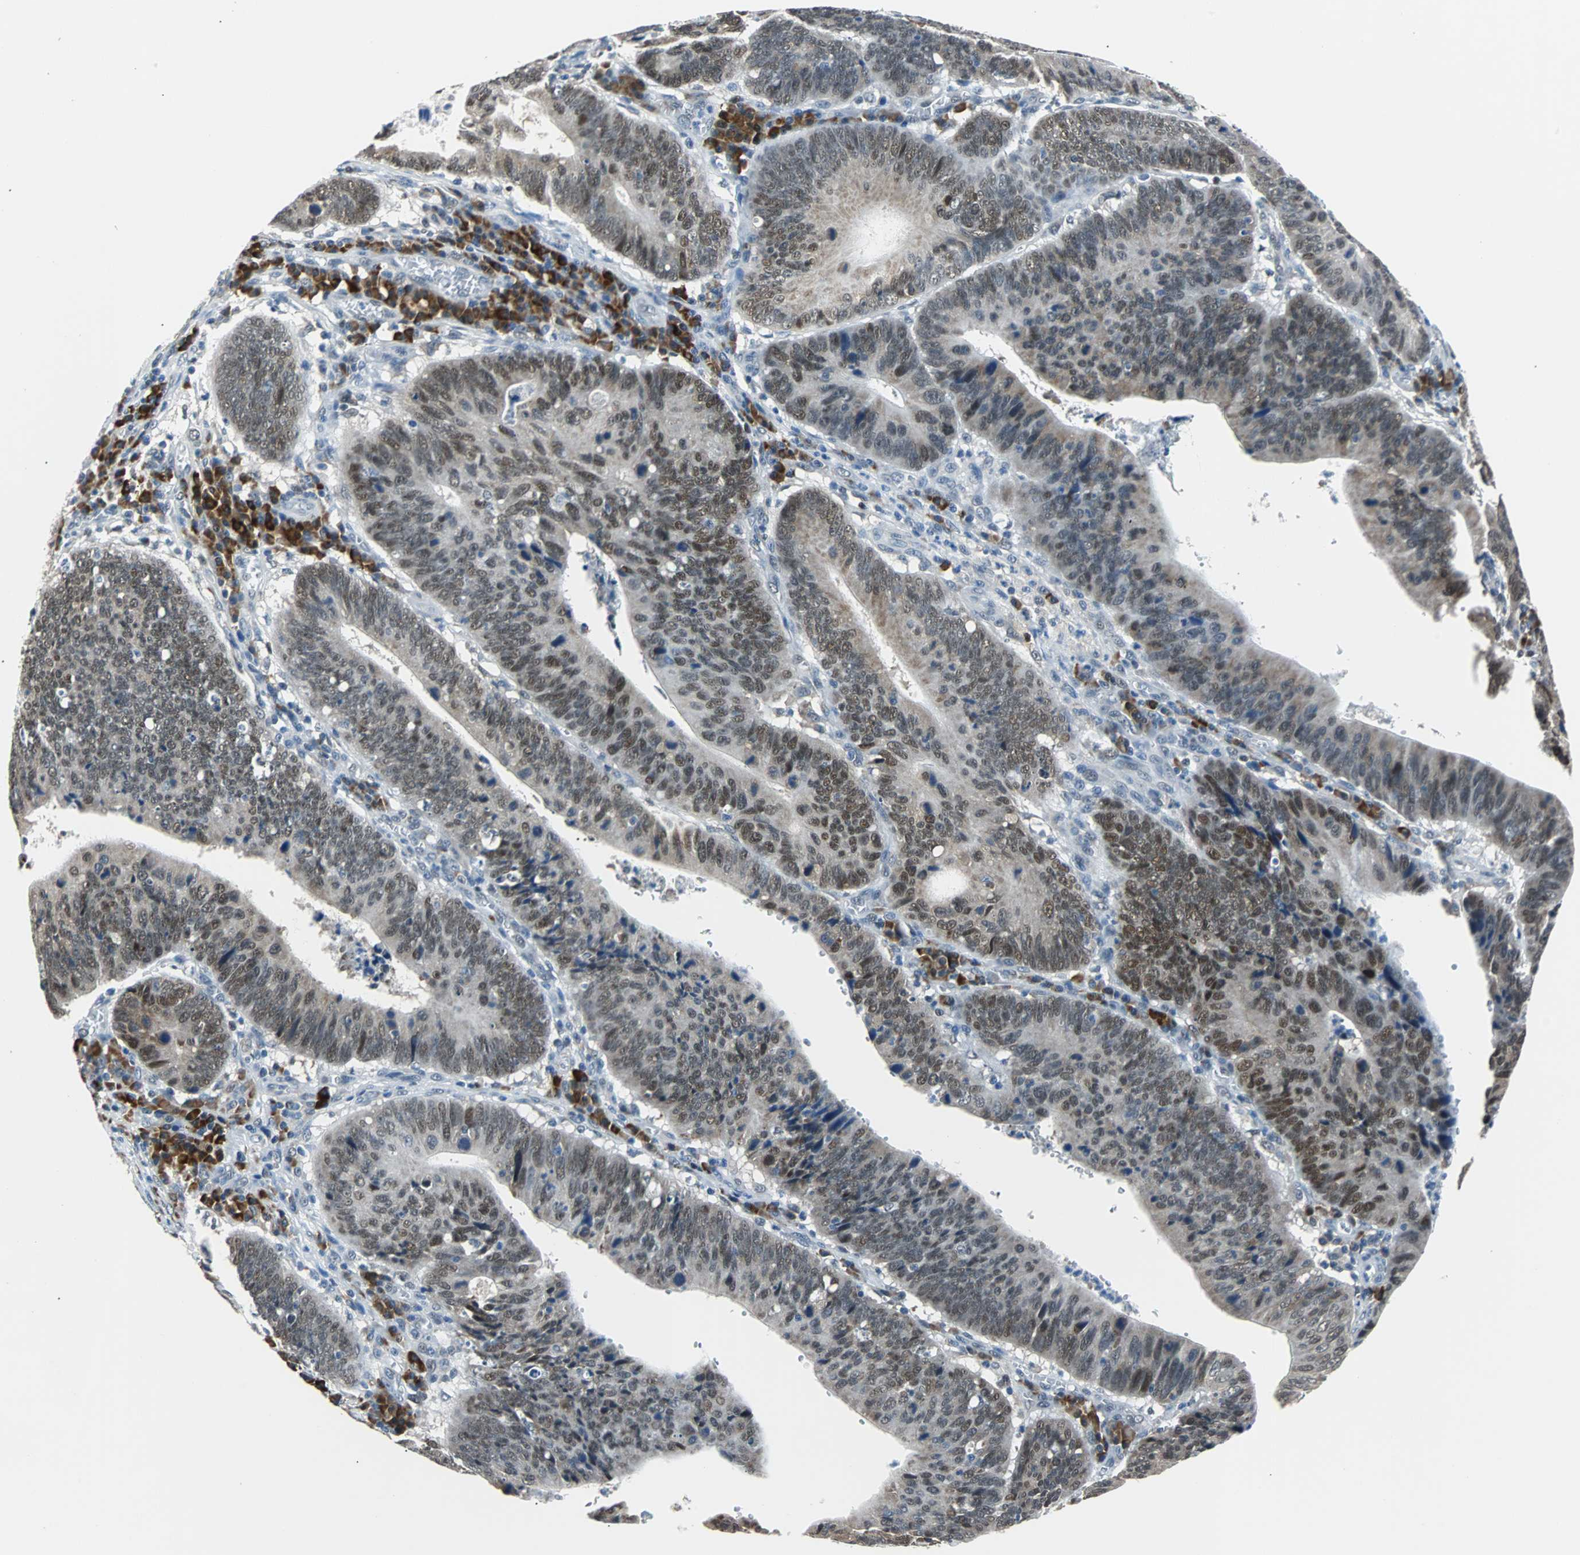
{"staining": {"intensity": "weak", "quantity": ">75%", "location": "cytoplasmic/membranous,nuclear"}, "tissue": "stomach cancer", "cell_type": "Tumor cells", "image_type": "cancer", "snomed": [{"axis": "morphology", "description": "Adenocarcinoma, NOS"}, {"axis": "topography", "description": "Stomach"}], "caption": "Immunohistochemistry (IHC) (DAB) staining of adenocarcinoma (stomach) displays weak cytoplasmic/membranous and nuclear protein expression in about >75% of tumor cells. (Stains: DAB (3,3'-diaminobenzidine) in brown, nuclei in blue, Microscopy: brightfield microscopy at high magnification).", "gene": "USP28", "patient": {"sex": "male", "age": 59}}